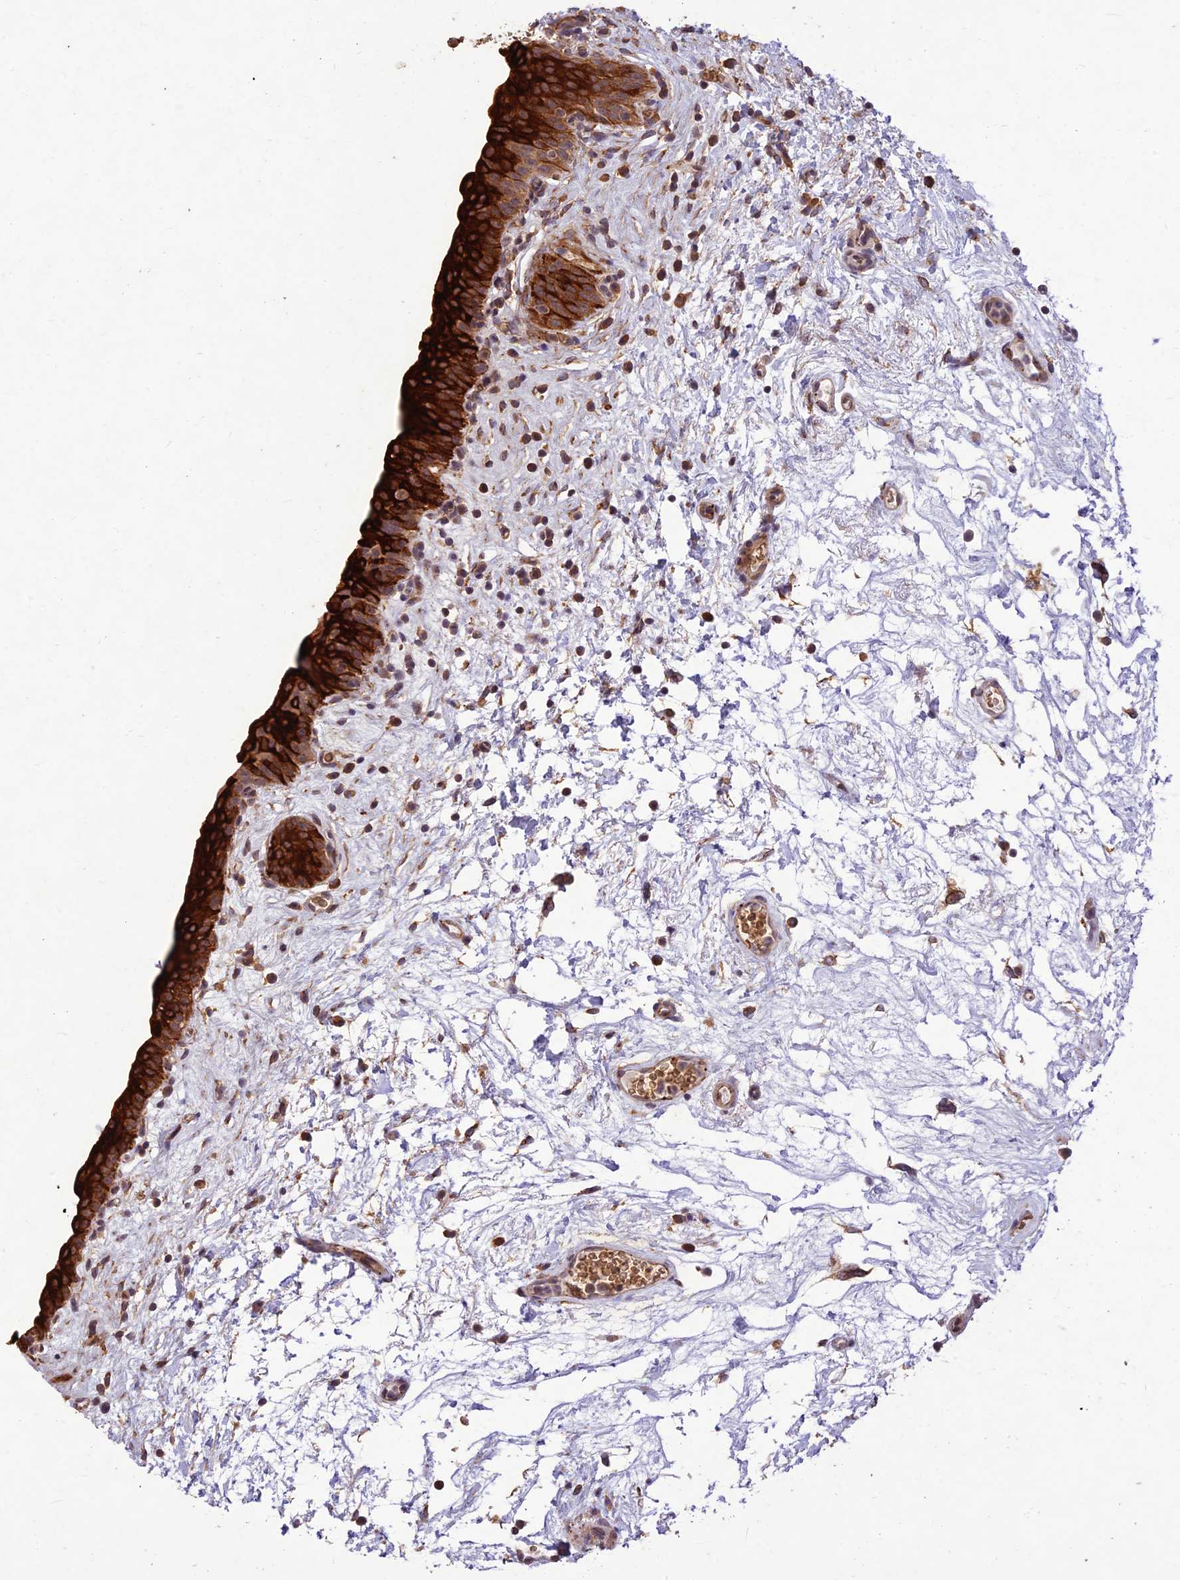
{"staining": {"intensity": "strong", "quantity": ">75%", "location": "cytoplasmic/membranous"}, "tissue": "urinary bladder", "cell_type": "Urothelial cells", "image_type": "normal", "snomed": [{"axis": "morphology", "description": "Normal tissue, NOS"}, {"axis": "topography", "description": "Urinary bladder"}], "caption": "IHC of benign human urinary bladder displays high levels of strong cytoplasmic/membranous positivity in approximately >75% of urothelial cells. (IHC, brightfield microscopy, high magnification).", "gene": "PPP1R11", "patient": {"sex": "male", "age": 83}}